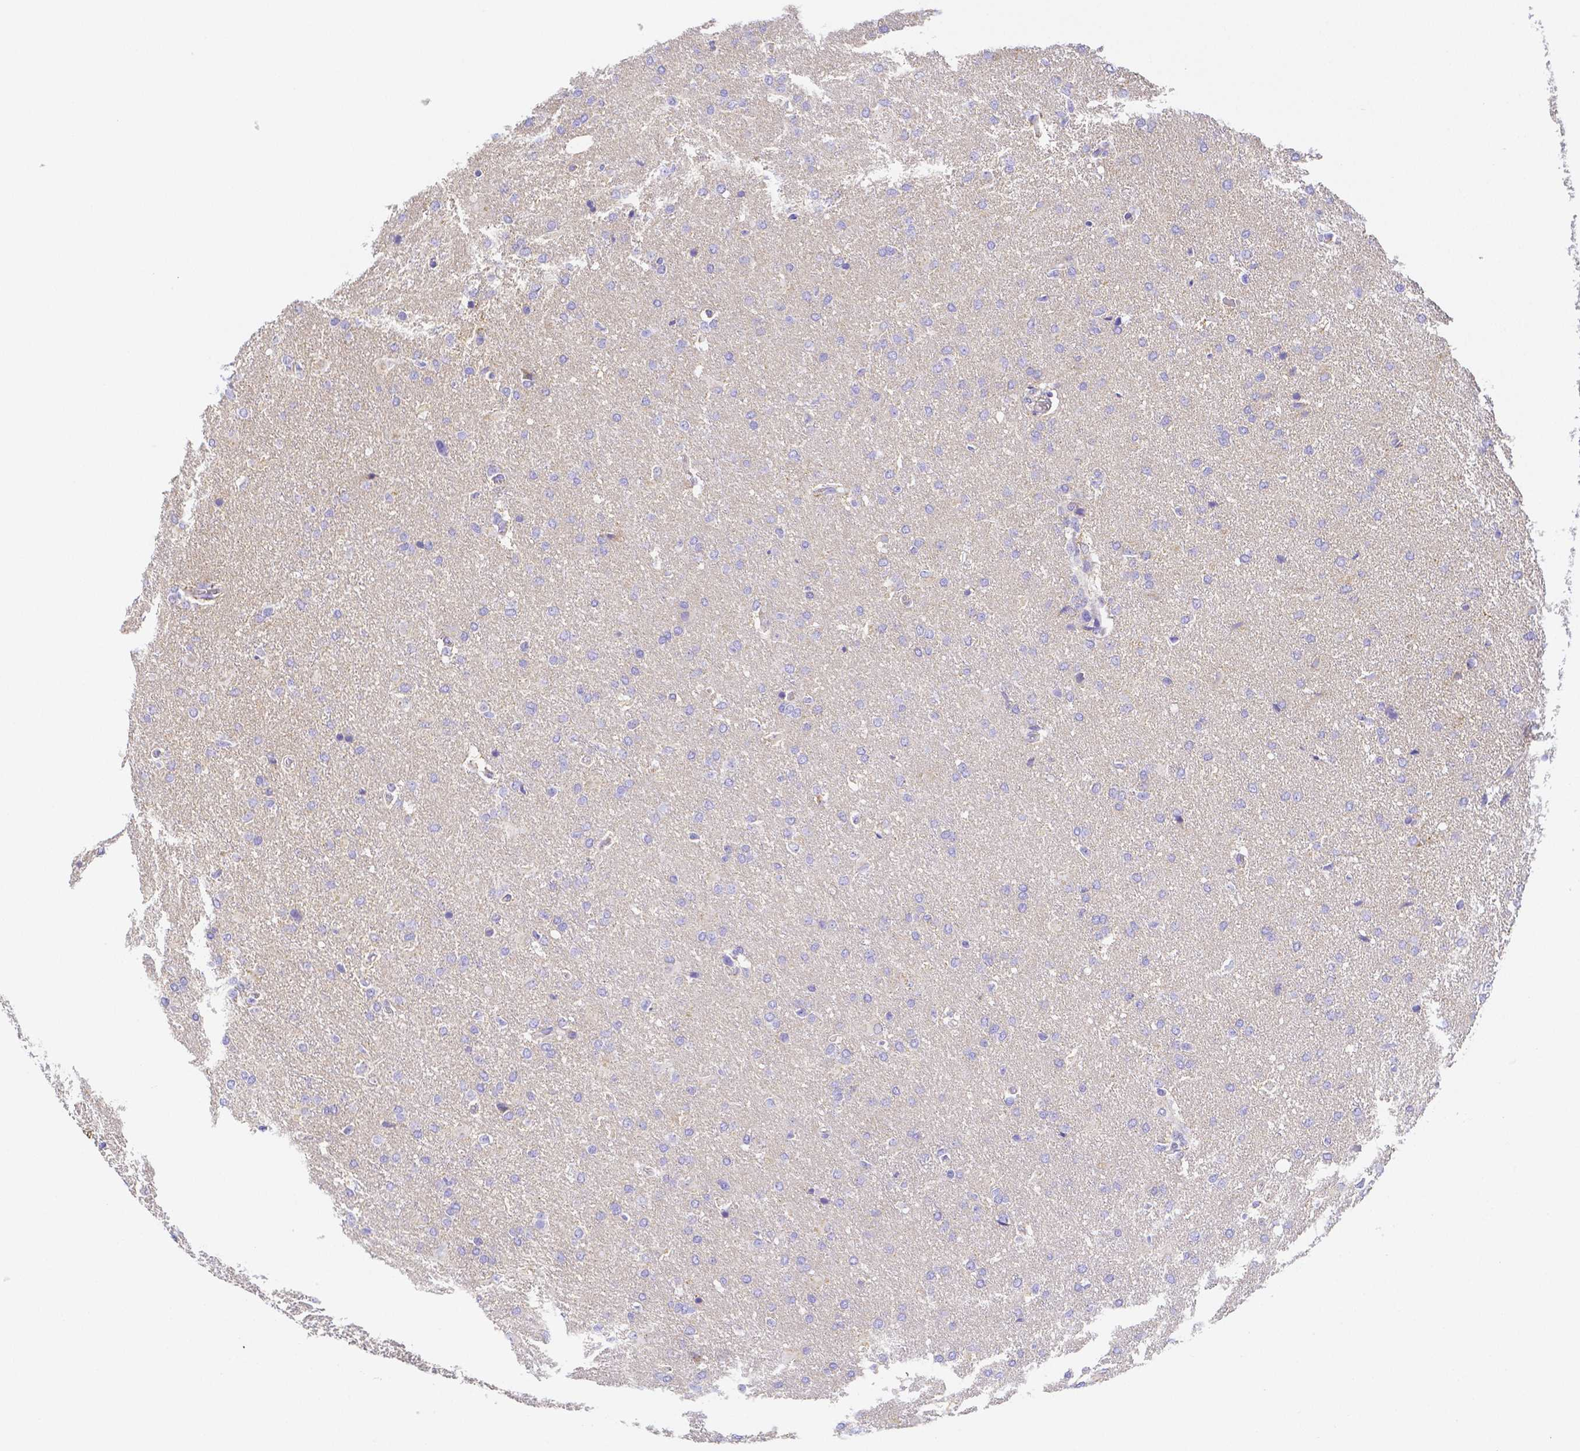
{"staining": {"intensity": "negative", "quantity": "none", "location": "none"}, "tissue": "glioma", "cell_type": "Tumor cells", "image_type": "cancer", "snomed": [{"axis": "morphology", "description": "Glioma, malignant, High grade"}, {"axis": "topography", "description": "Brain"}], "caption": "This is an immunohistochemistry histopathology image of human glioma. There is no expression in tumor cells.", "gene": "ZG16B", "patient": {"sex": "male", "age": 68}}